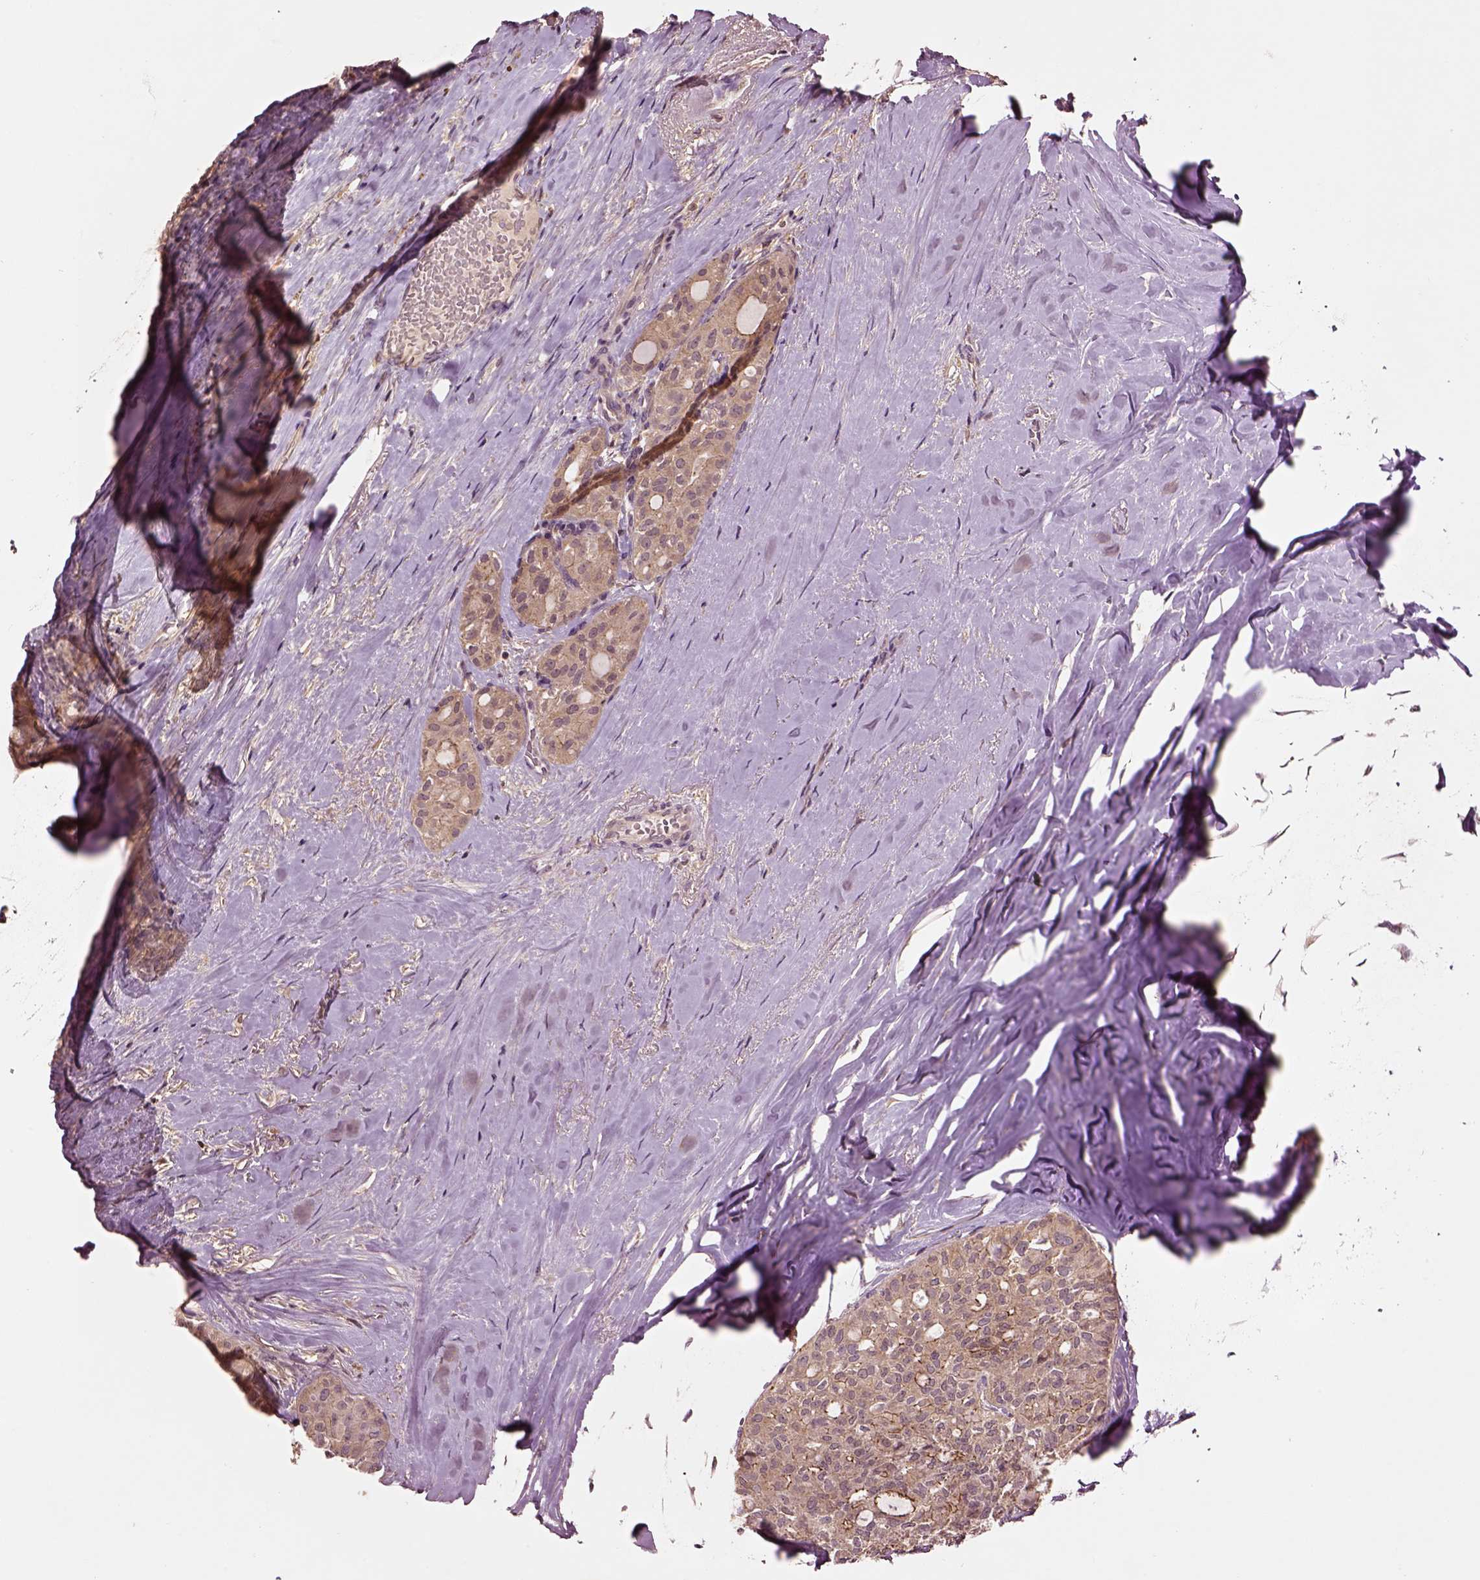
{"staining": {"intensity": "moderate", "quantity": ">75%", "location": "cytoplasmic/membranous"}, "tissue": "thyroid cancer", "cell_type": "Tumor cells", "image_type": "cancer", "snomed": [{"axis": "morphology", "description": "Follicular adenoma carcinoma, NOS"}, {"axis": "topography", "description": "Thyroid gland"}], "caption": "Immunohistochemistry (IHC) (DAB (3,3'-diaminobenzidine)) staining of thyroid cancer reveals moderate cytoplasmic/membranous protein expression in approximately >75% of tumor cells. (DAB = brown stain, brightfield microscopy at high magnification).", "gene": "MTHFS", "patient": {"sex": "male", "age": 75}}